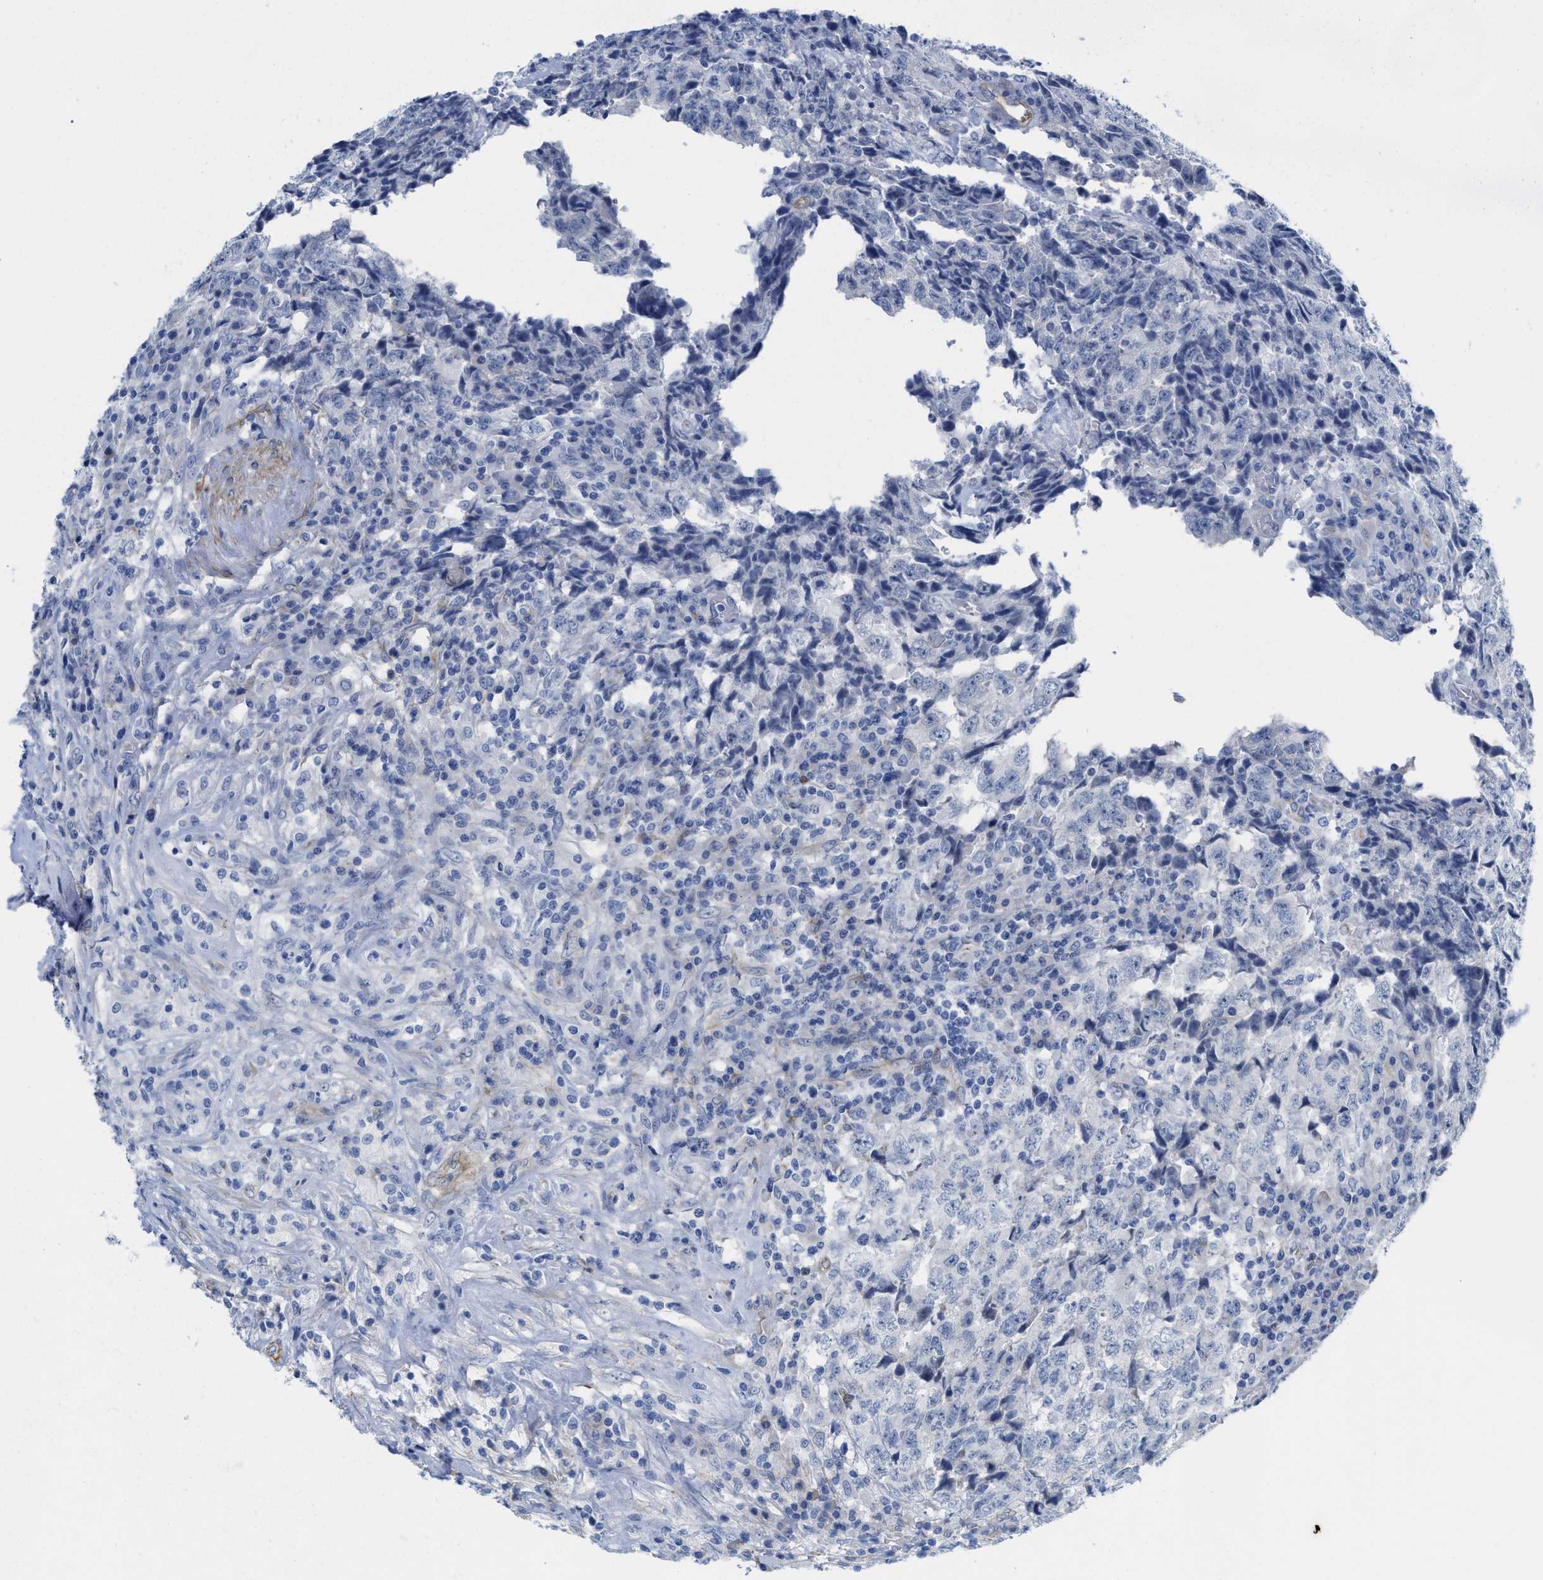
{"staining": {"intensity": "negative", "quantity": "none", "location": "none"}, "tissue": "testis cancer", "cell_type": "Tumor cells", "image_type": "cancer", "snomed": [{"axis": "morphology", "description": "Necrosis, NOS"}, {"axis": "morphology", "description": "Carcinoma, Embryonal, NOS"}, {"axis": "topography", "description": "Testis"}], "caption": "Tumor cells are negative for brown protein staining in testis cancer.", "gene": "TUB", "patient": {"sex": "male", "age": 19}}